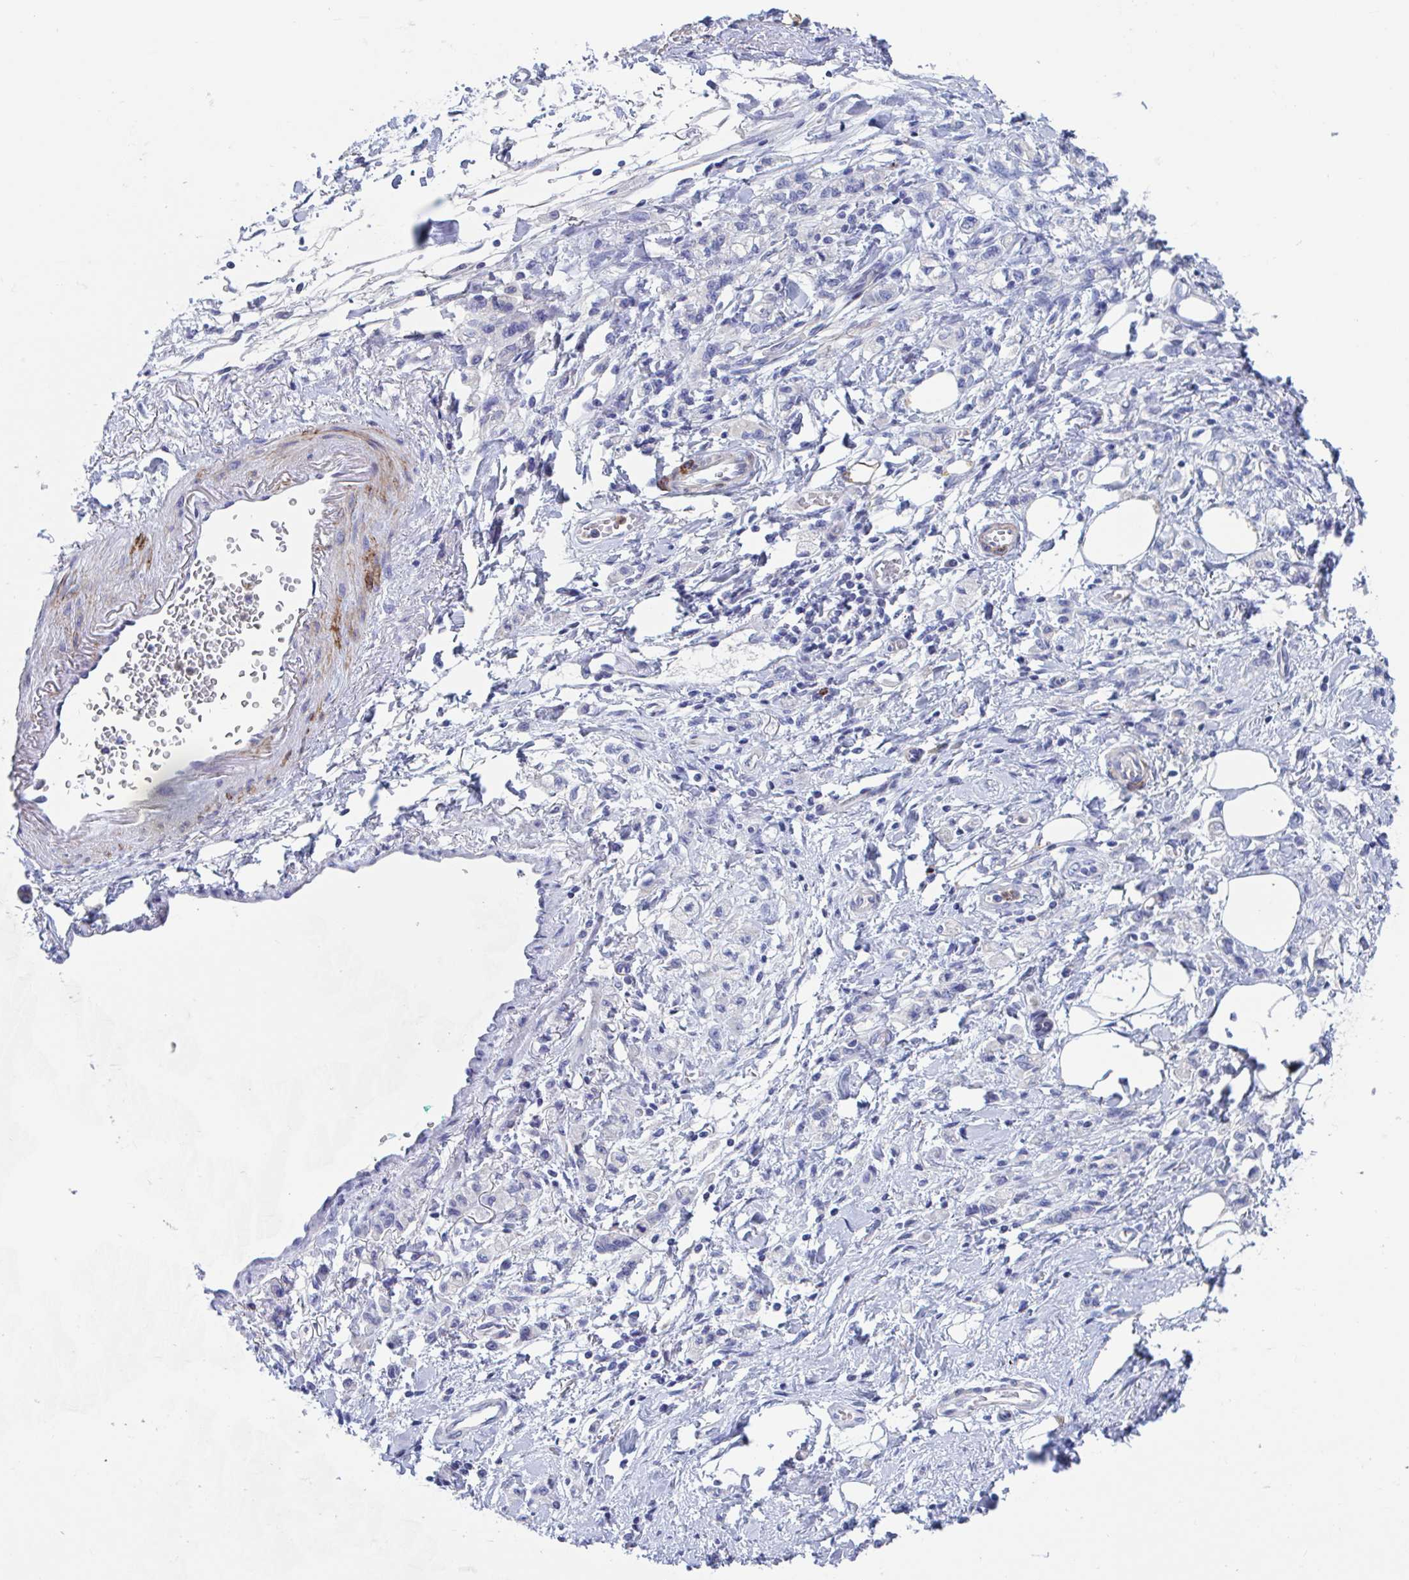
{"staining": {"intensity": "negative", "quantity": "none", "location": "none"}, "tissue": "stomach cancer", "cell_type": "Tumor cells", "image_type": "cancer", "snomed": [{"axis": "morphology", "description": "Adenocarcinoma, NOS"}, {"axis": "topography", "description": "Stomach"}], "caption": "Immunohistochemistry of adenocarcinoma (stomach) shows no expression in tumor cells.", "gene": "ZNHIT2", "patient": {"sex": "male", "age": 77}}